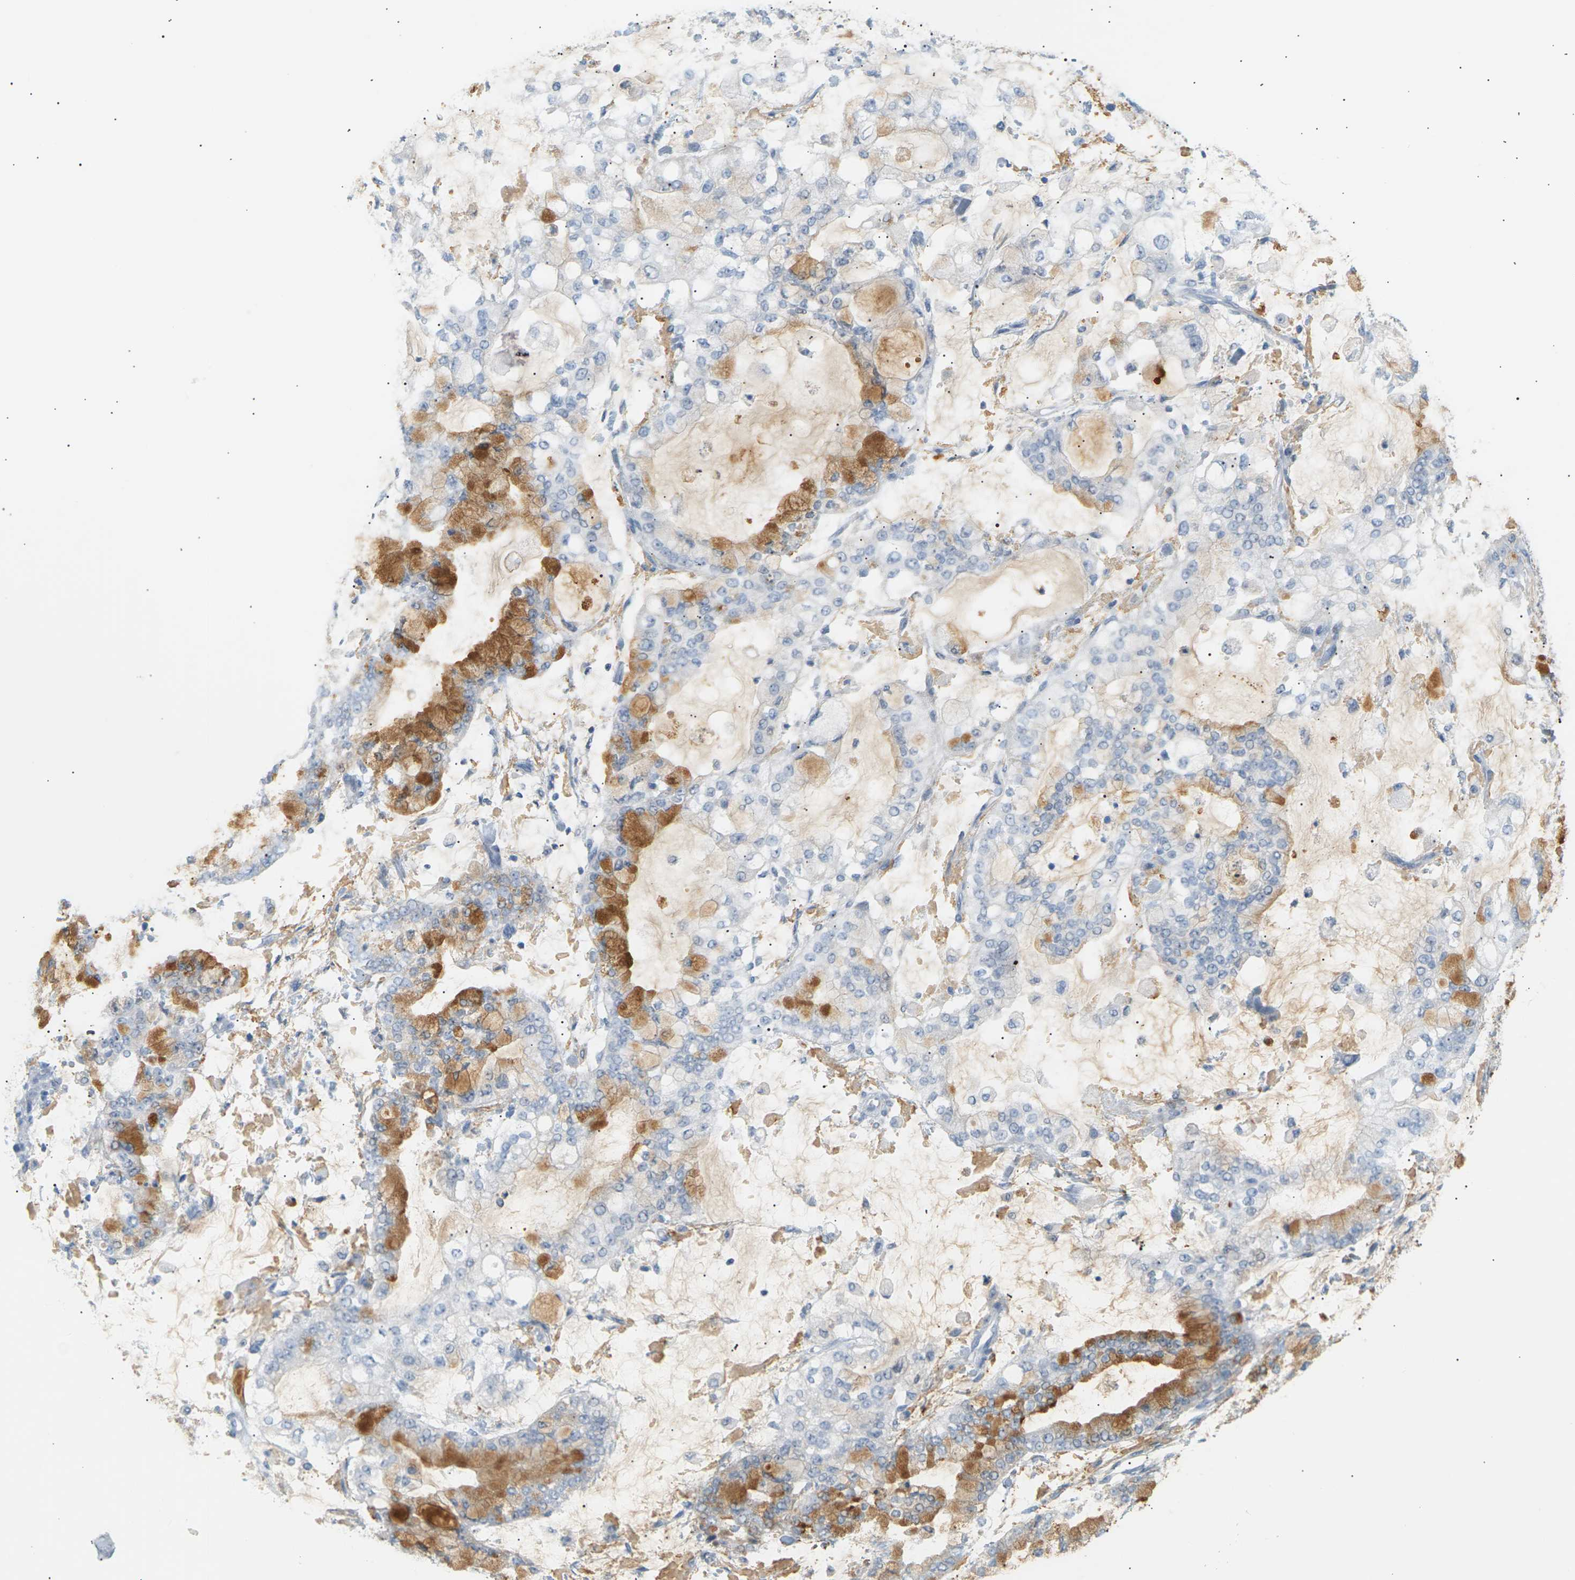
{"staining": {"intensity": "moderate", "quantity": "25%-75%", "location": "cytoplasmic/membranous"}, "tissue": "stomach cancer", "cell_type": "Tumor cells", "image_type": "cancer", "snomed": [{"axis": "morphology", "description": "Normal tissue, NOS"}, {"axis": "morphology", "description": "Adenocarcinoma, NOS"}, {"axis": "topography", "description": "Stomach, upper"}, {"axis": "topography", "description": "Stomach"}], "caption": "Tumor cells display medium levels of moderate cytoplasmic/membranous positivity in approximately 25%-75% of cells in human stomach cancer (adenocarcinoma).", "gene": "CLU", "patient": {"sex": "male", "age": 76}}